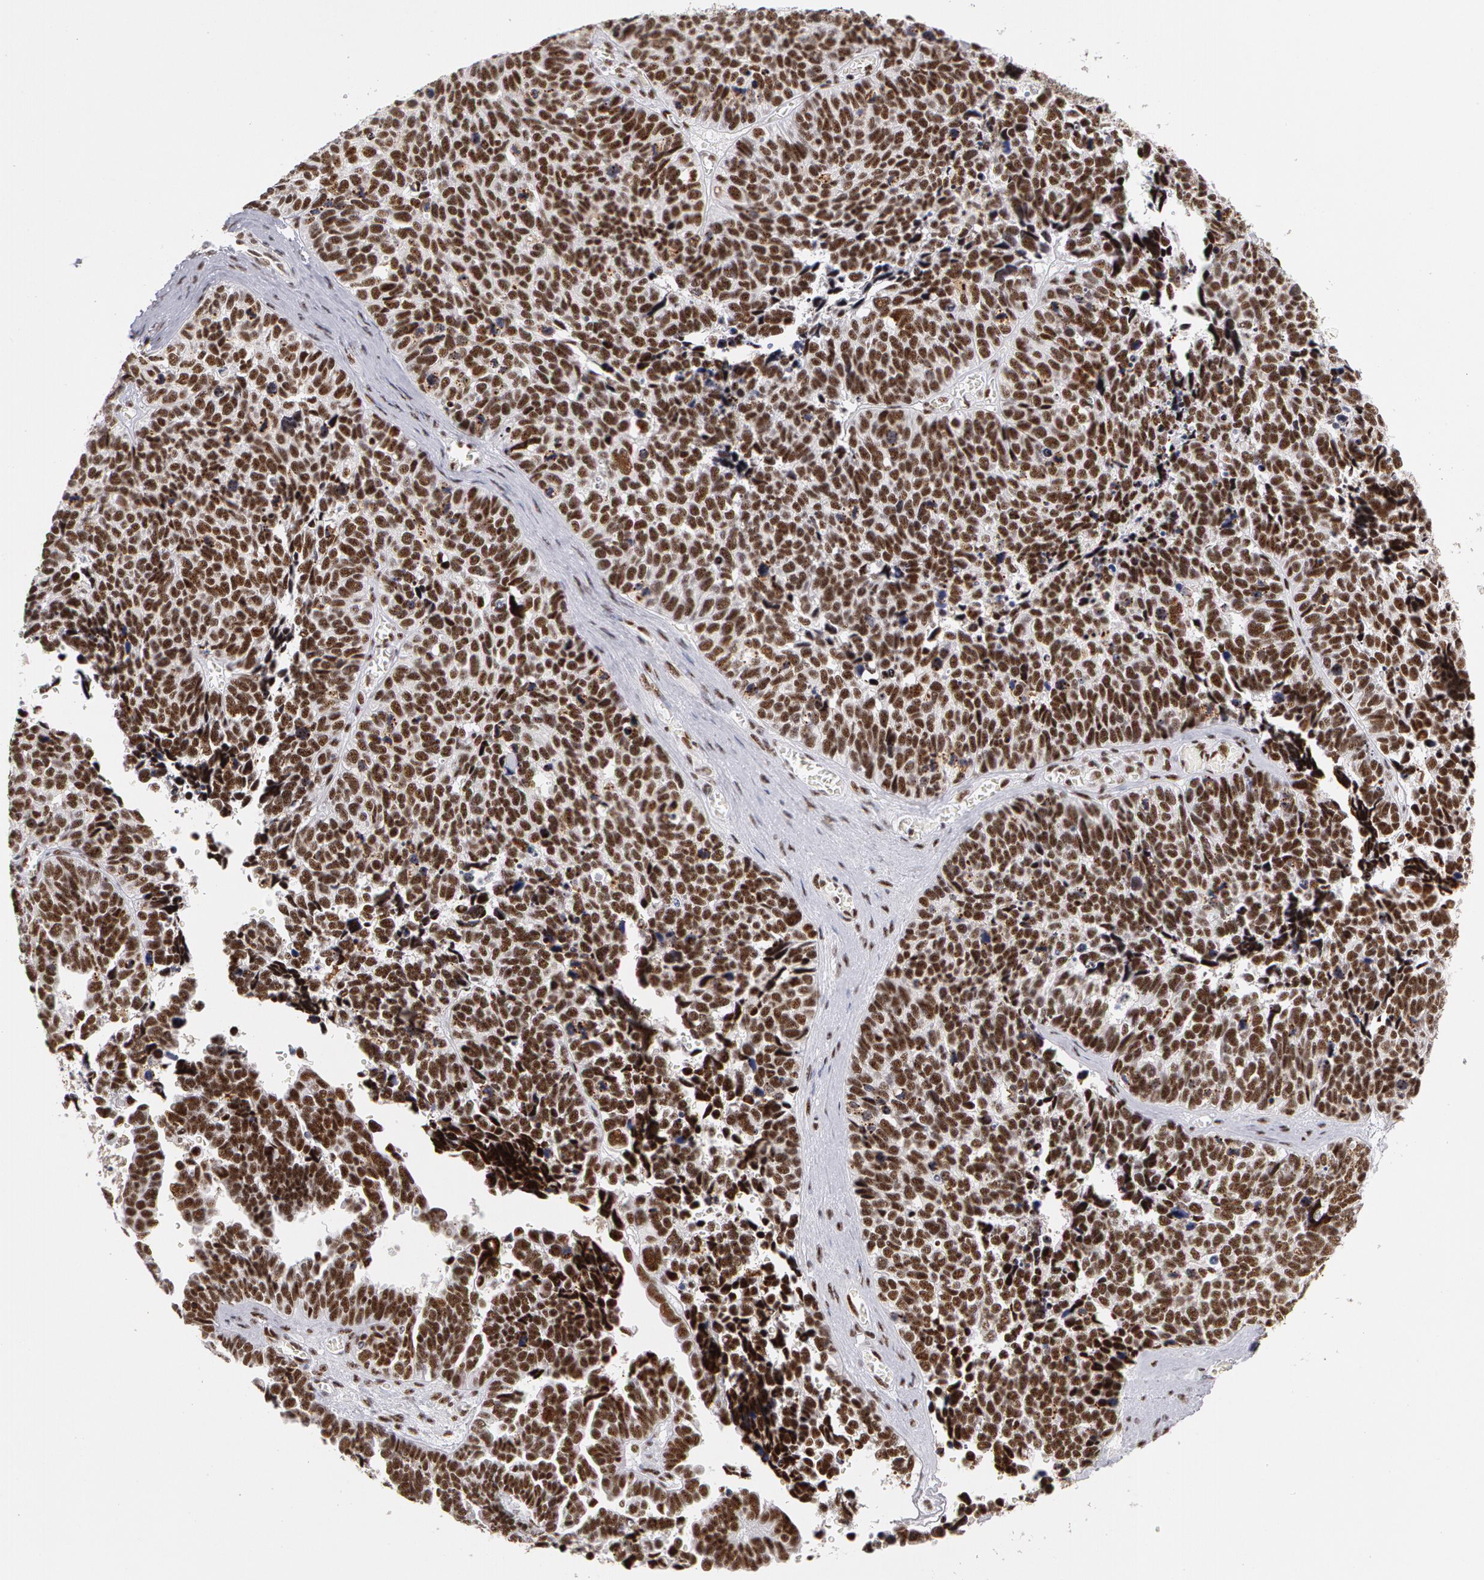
{"staining": {"intensity": "strong", "quantity": ">75%", "location": "nuclear"}, "tissue": "ovarian cancer", "cell_type": "Tumor cells", "image_type": "cancer", "snomed": [{"axis": "morphology", "description": "Cystadenocarcinoma, serous, NOS"}, {"axis": "topography", "description": "Ovary"}], "caption": "Ovarian cancer stained with a protein marker exhibits strong staining in tumor cells.", "gene": "PNN", "patient": {"sex": "female", "age": 77}}